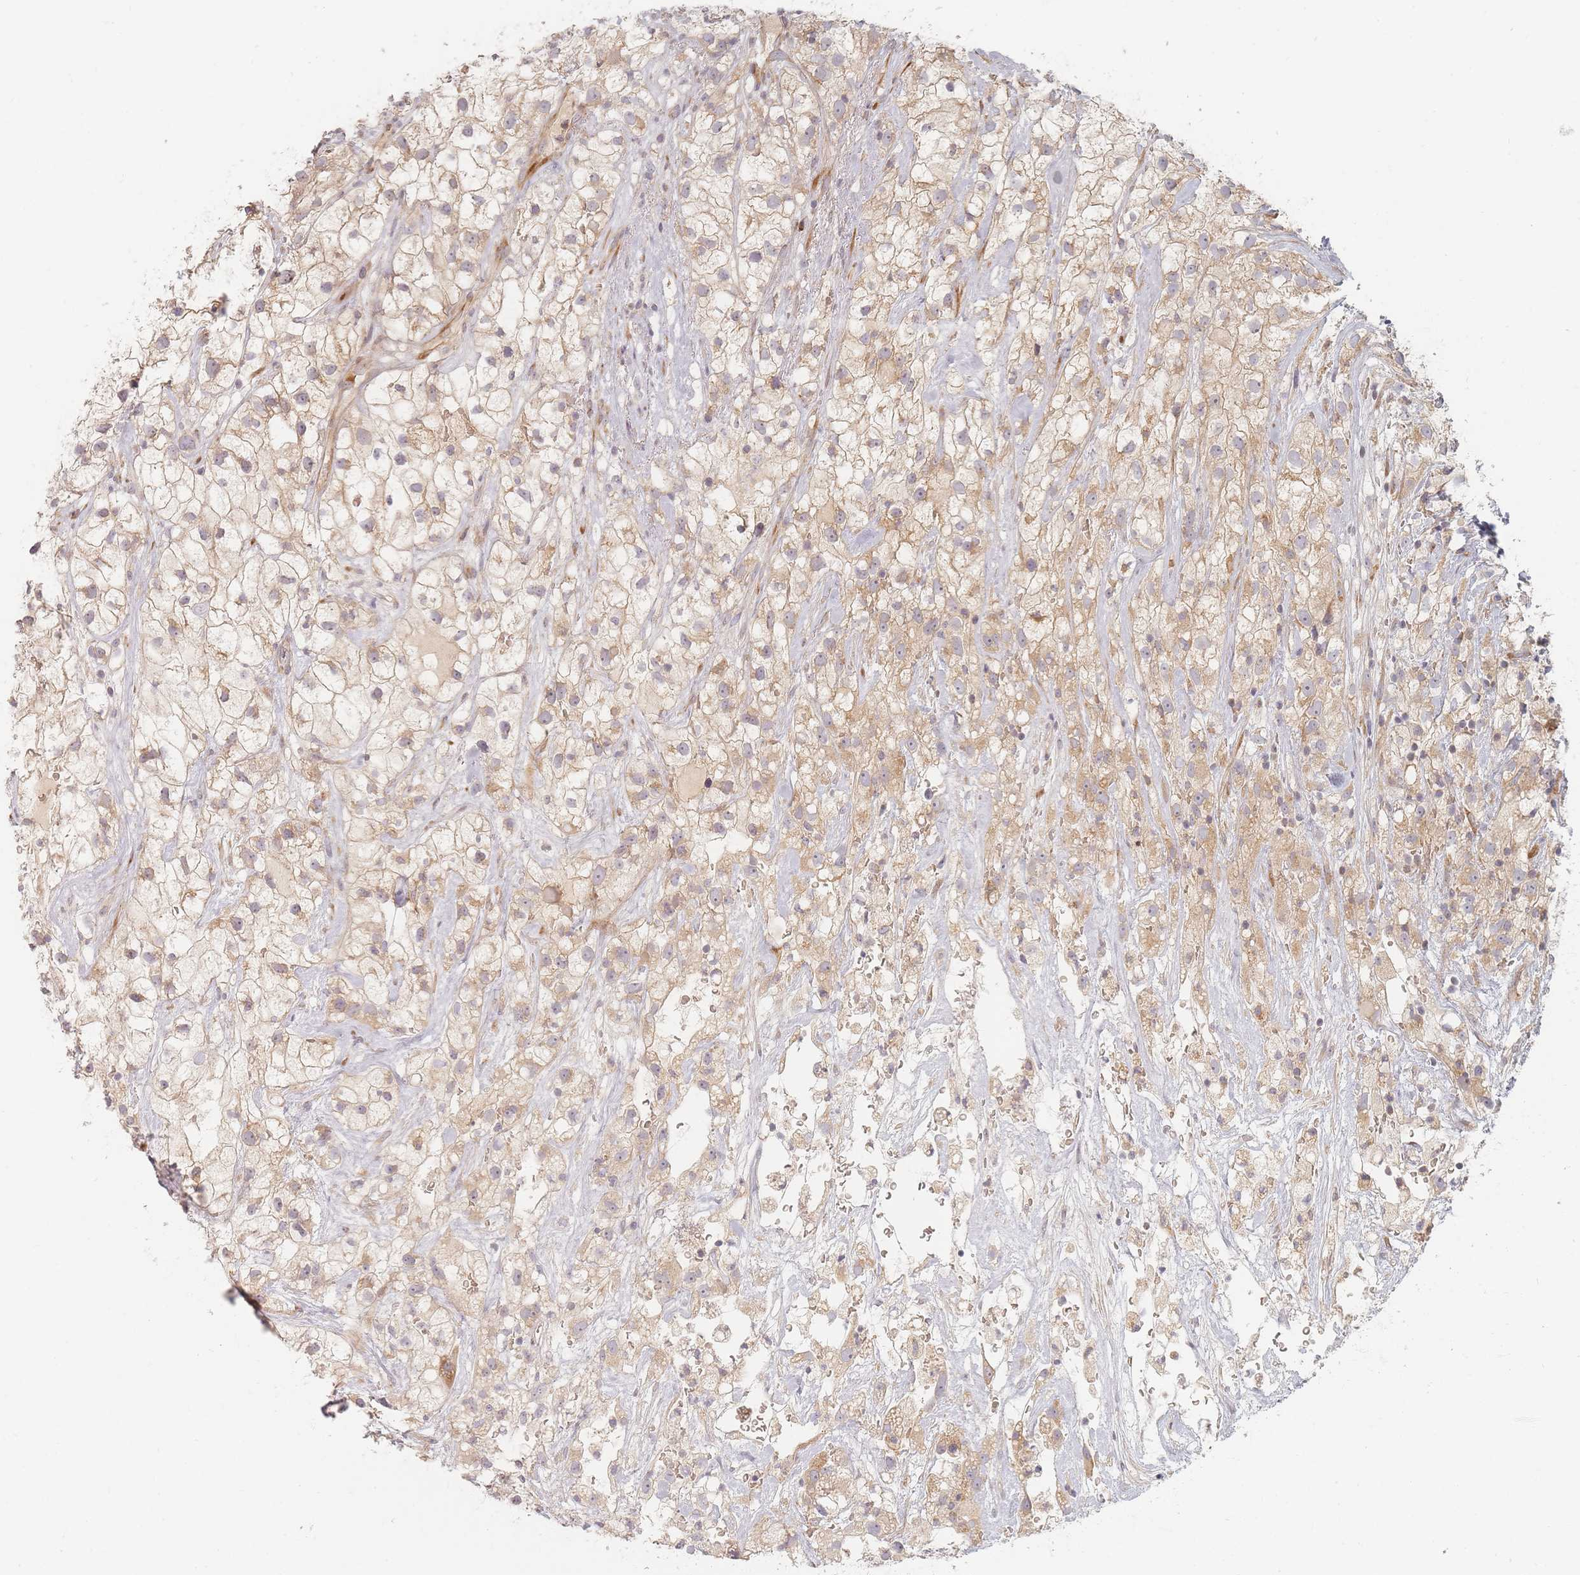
{"staining": {"intensity": "moderate", "quantity": "25%-75%", "location": "cytoplasmic/membranous"}, "tissue": "renal cancer", "cell_type": "Tumor cells", "image_type": "cancer", "snomed": [{"axis": "morphology", "description": "Adenocarcinoma, NOS"}, {"axis": "topography", "description": "Kidney"}], "caption": "Immunohistochemical staining of human renal cancer (adenocarcinoma) demonstrates moderate cytoplasmic/membranous protein expression in approximately 25%-75% of tumor cells. (DAB (3,3'-diaminobenzidine) IHC with brightfield microscopy, high magnification).", "gene": "ZKSCAN7", "patient": {"sex": "male", "age": 59}}